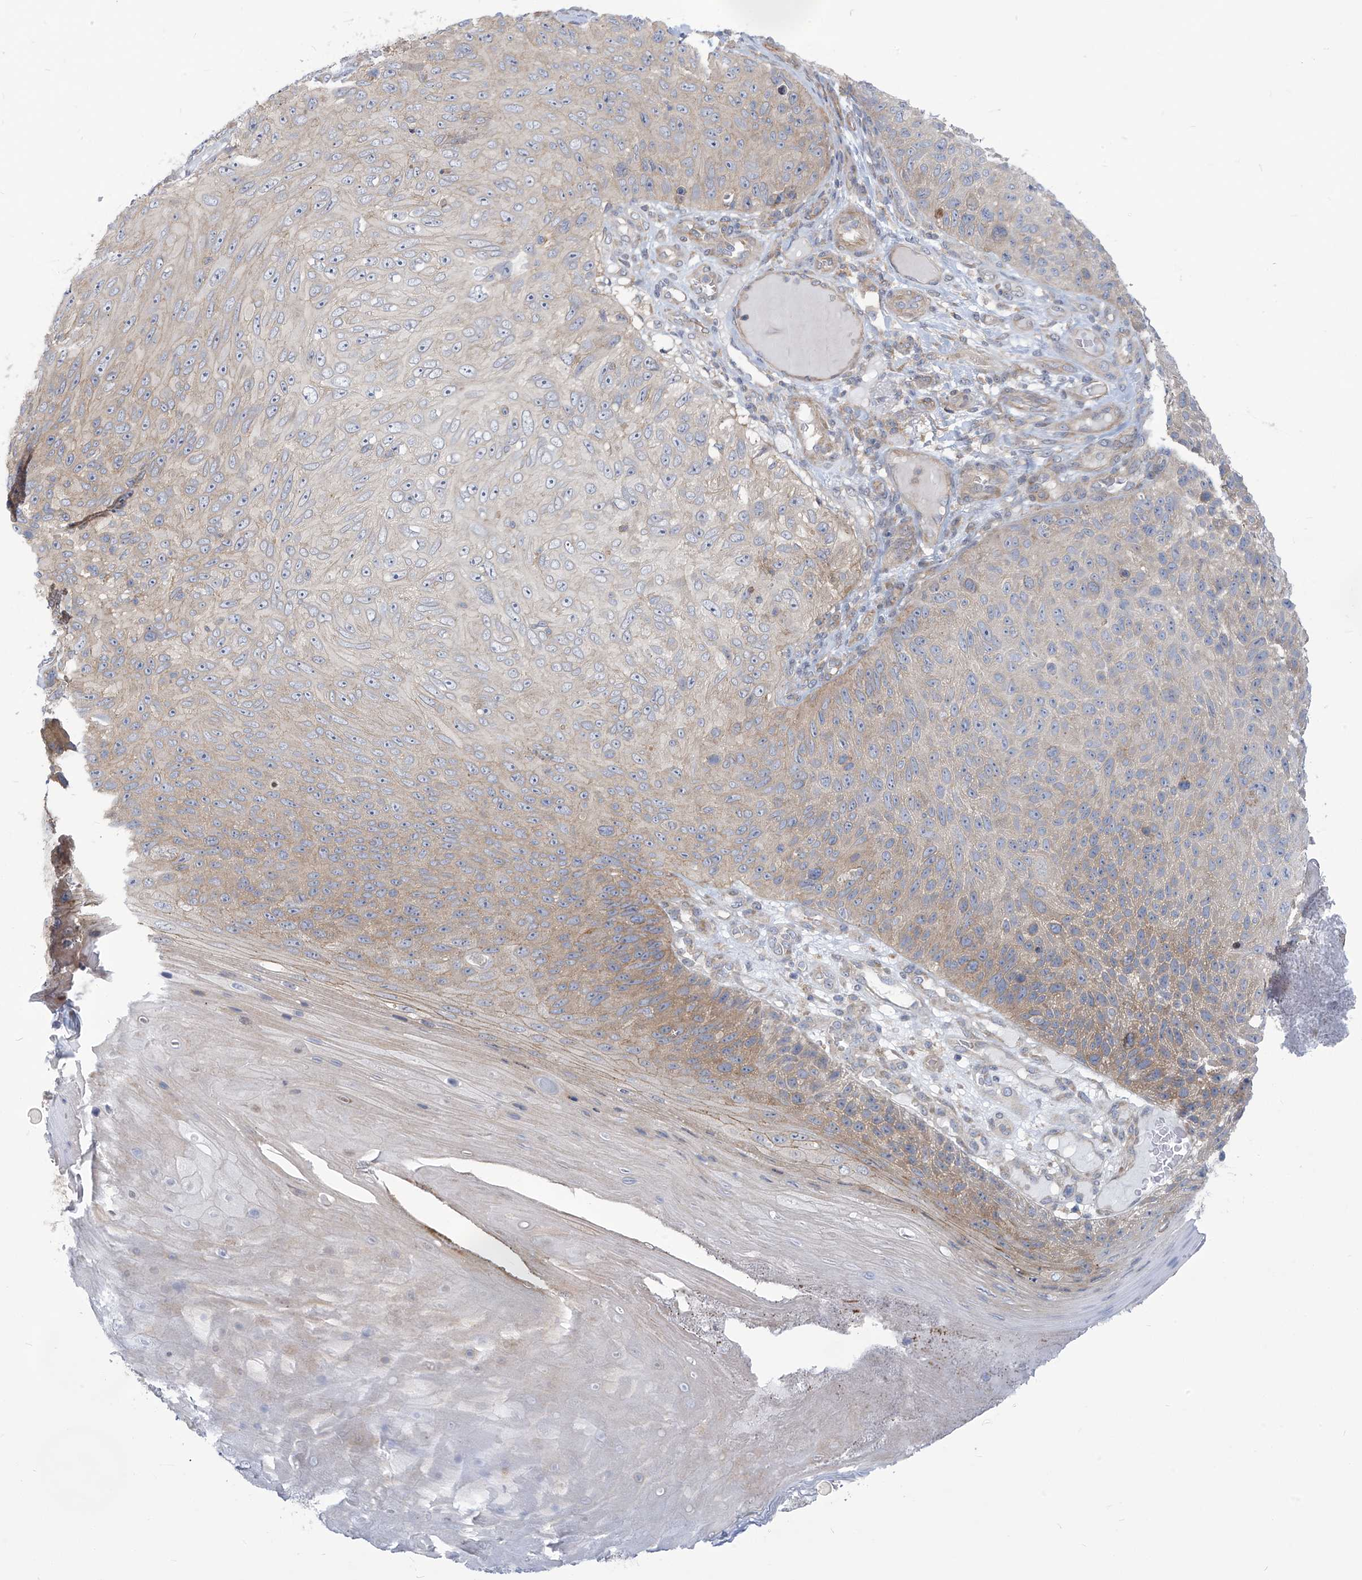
{"staining": {"intensity": "weak", "quantity": "25%-75%", "location": "cytoplasmic/membranous"}, "tissue": "skin cancer", "cell_type": "Tumor cells", "image_type": "cancer", "snomed": [{"axis": "morphology", "description": "Squamous cell carcinoma, NOS"}, {"axis": "topography", "description": "Skin"}], "caption": "Protein analysis of skin squamous cell carcinoma tissue shows weak cytoplasmic/membranous positivity in about 25%-75% of tumor cells.", "gene": "ADAT2", "patient": {"sex": "female", "age": 88}}